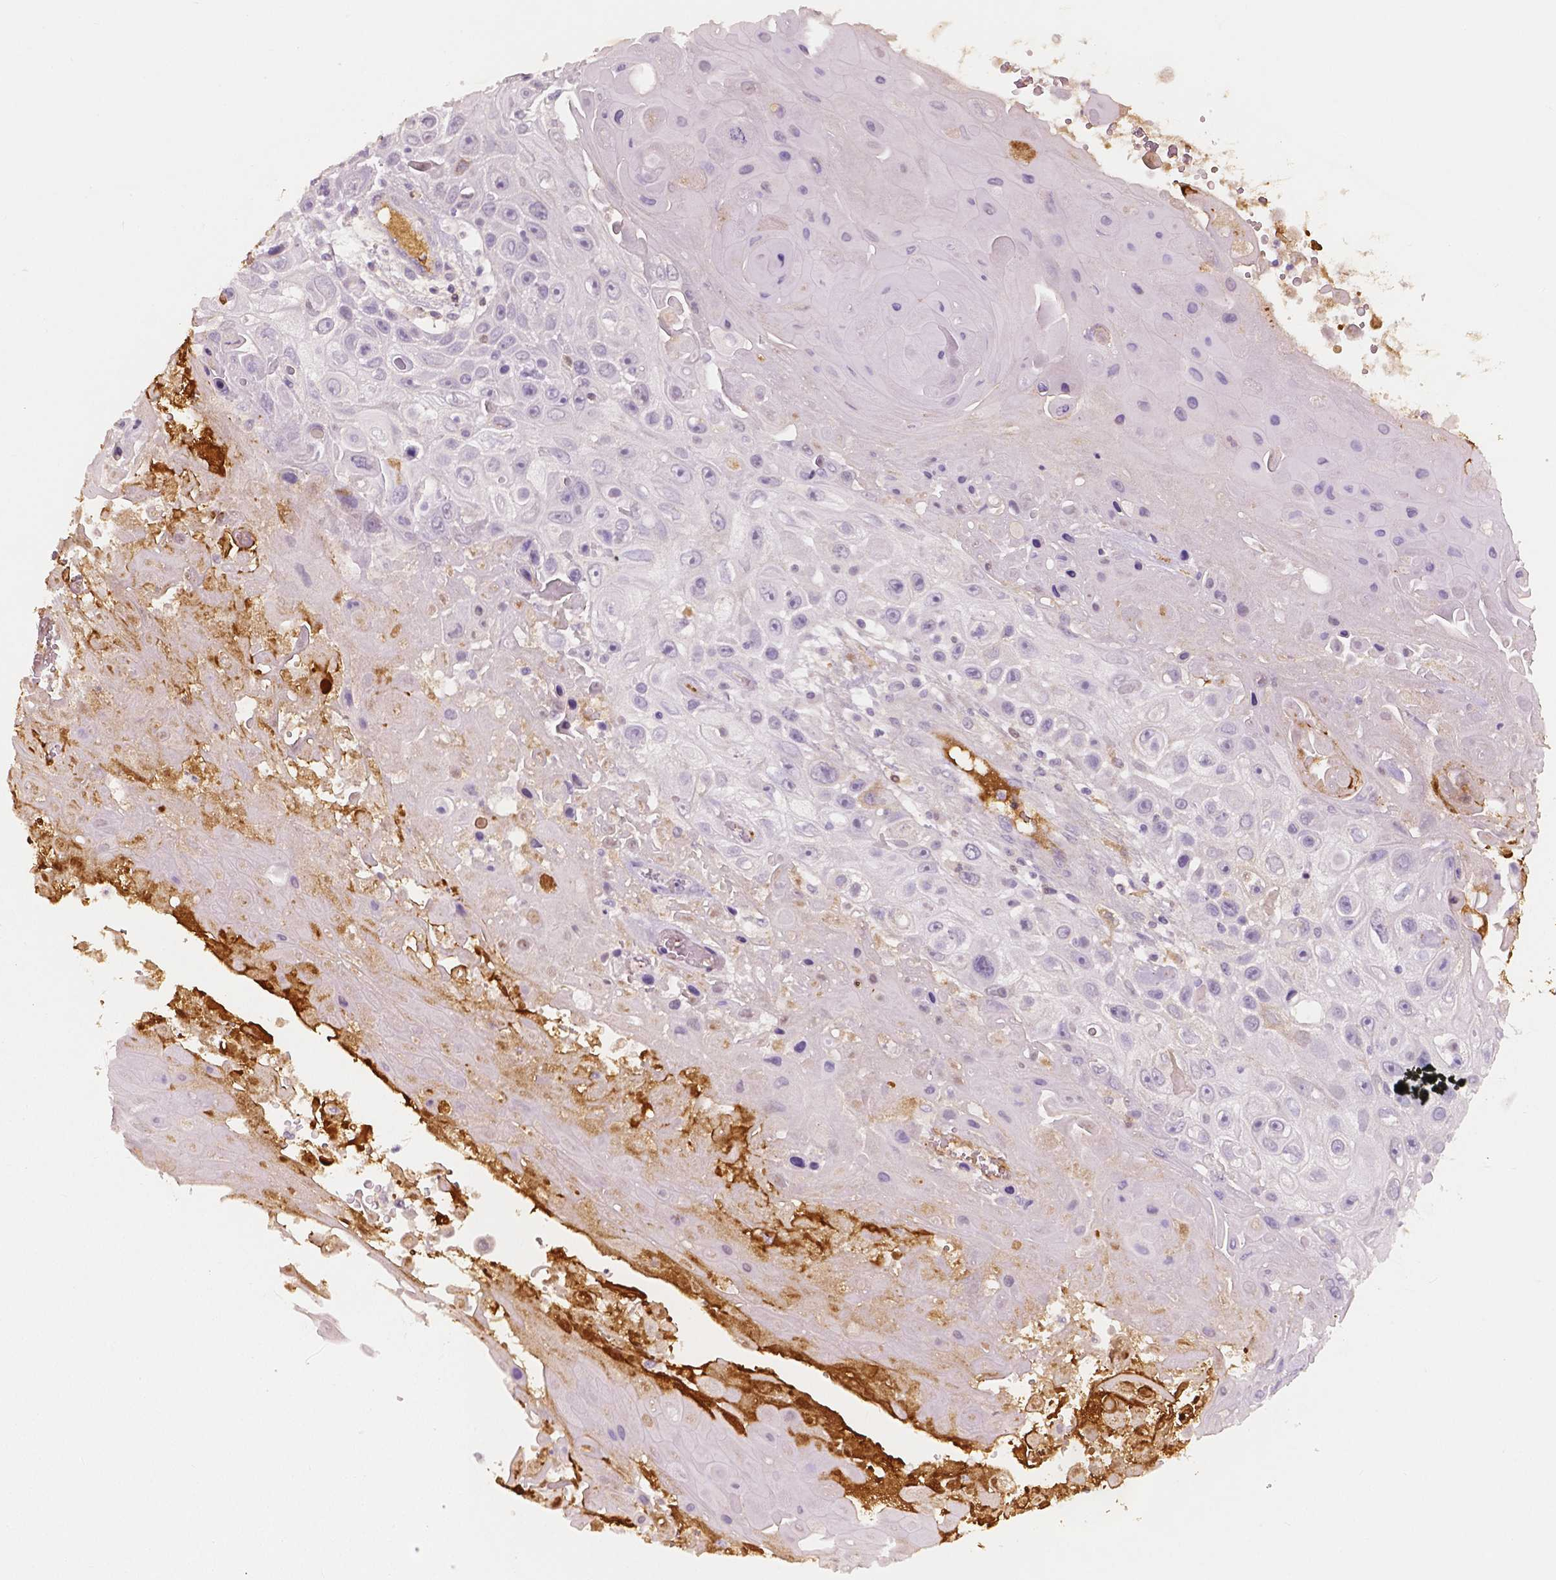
{"staining": {"intensity": "negative", "quantity": "none", "location": "none"}, "tissue": "skin cancer", "cell_type": "Tumor cells", "image_type": "cancer", "snomed": [{"axis": "morphology", "description": "Squamous cell carcinoma, NOS"}, {"axis": "topography", "description": "Skin"}], "caption": "DAB immunohistochemical staining of human squamous cell carcinoma (skin) displays no significant expression in tumor cells.", "gene": "APOA4", "patient": {"sex": "male", "age": 82}}